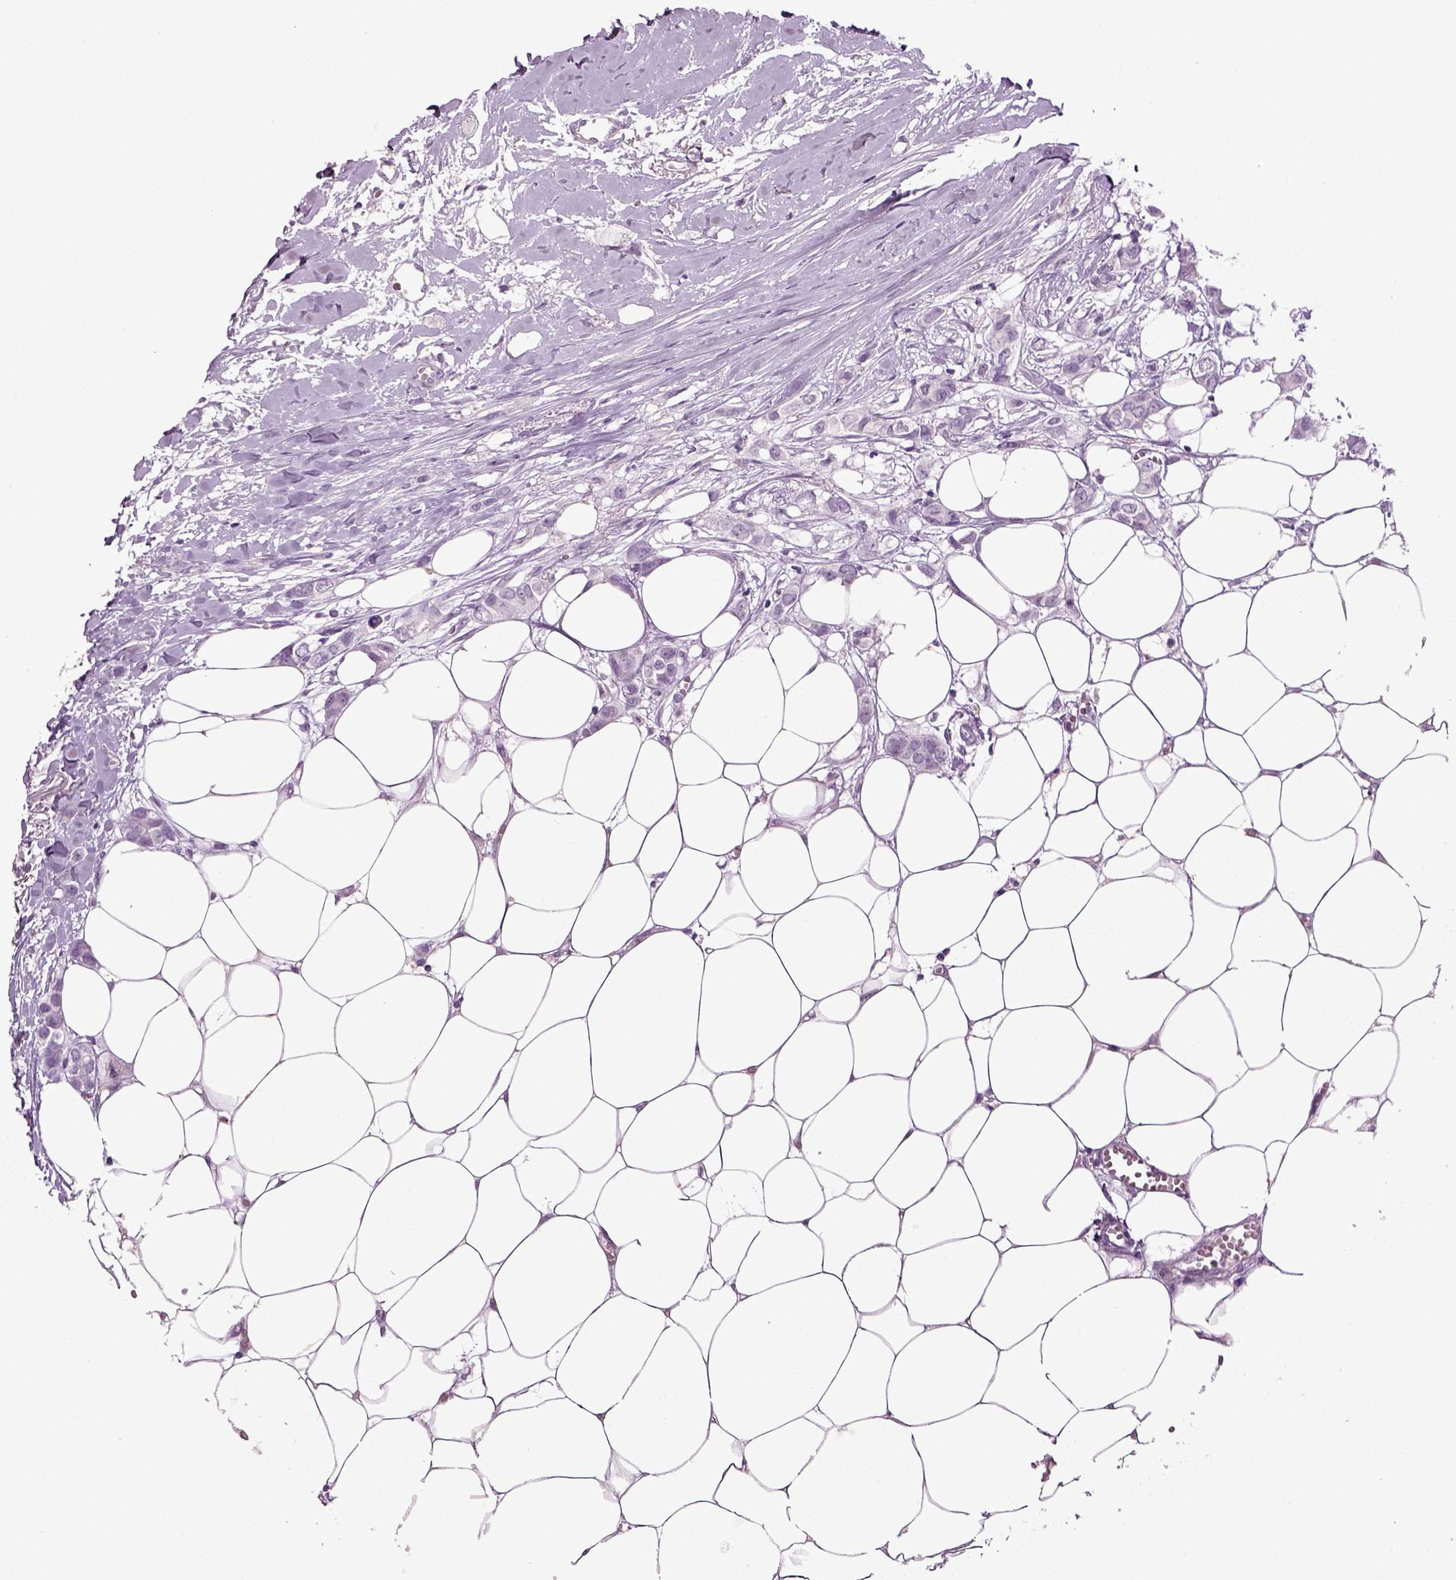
{"staining": {"intensity": "negative", "quantity": "none", "location": "none"}, "tissue": "breast cancer", "cell_type": "Tumor cells", "image_type": "cancer", "snomed": [{"axis": "morphology", "description": "Duct carcinoma"}, {"axis": "topography", "description": "Breast"}], "caption": "The immunohistochemistry (IHC) histopathology image has no significant expression in tumor cells of breast cancer tissue. The staining is performed using DAB brown chromogen with nuclei counter-stained in using hematoxylin.", "gene": "SLC17A6", "patient": {"sex": "female", "age": 85}}